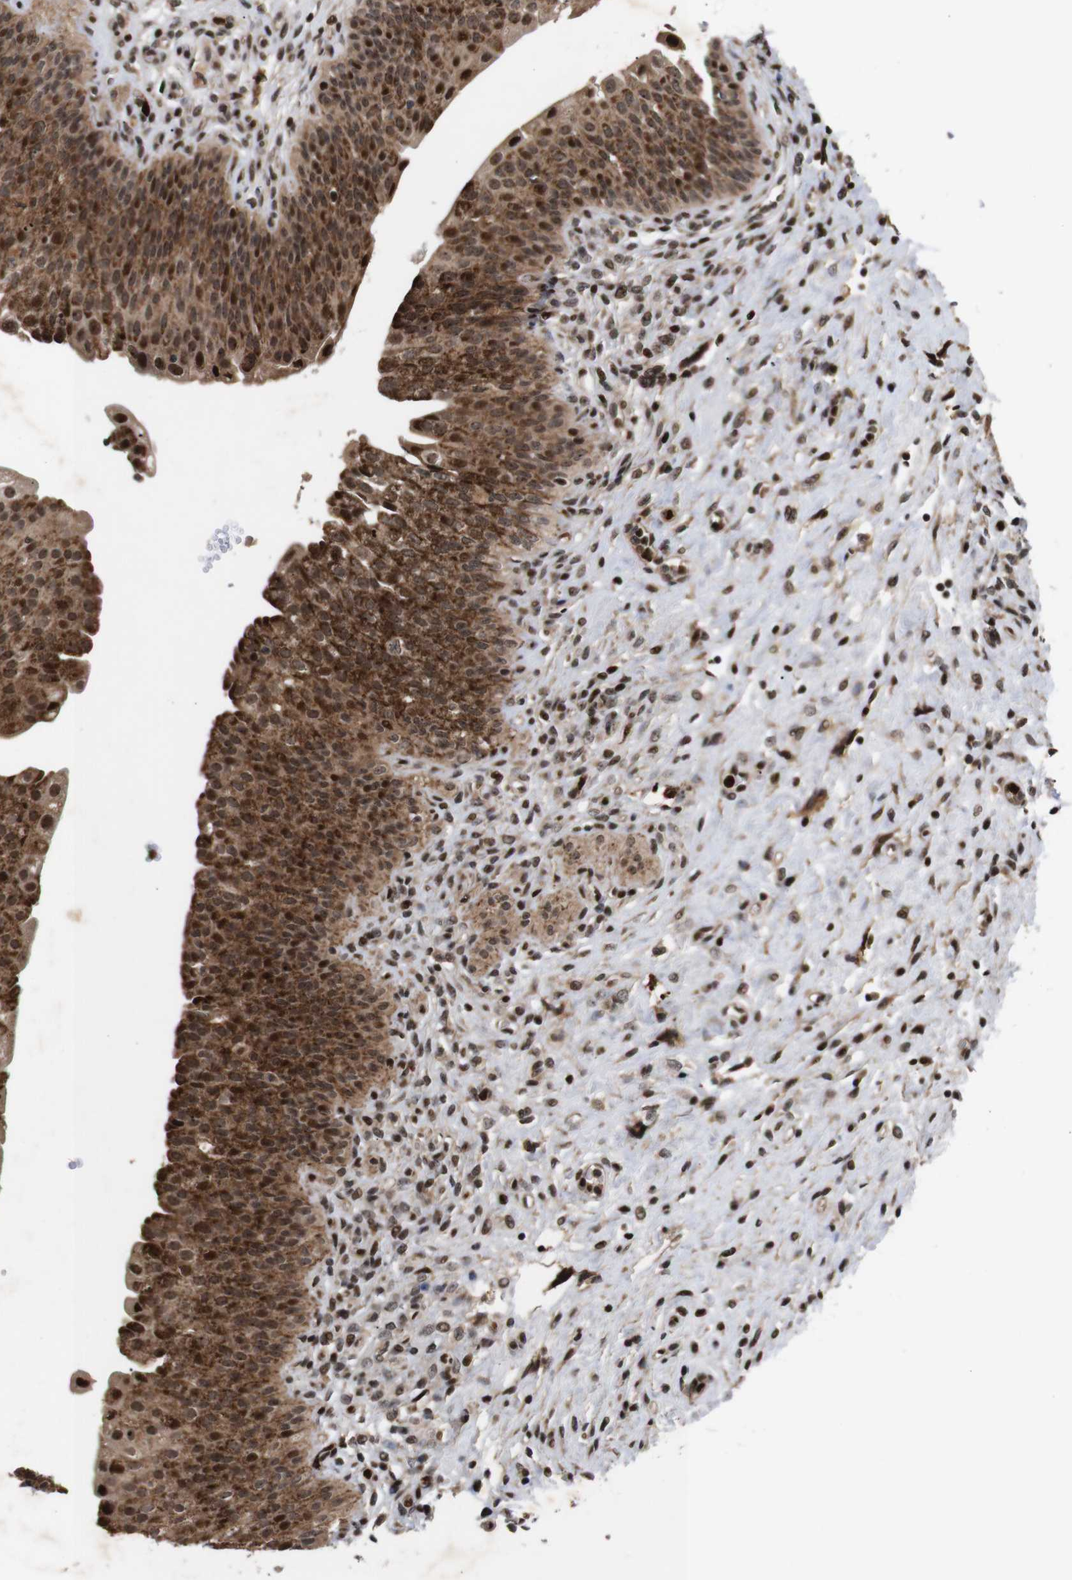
{"staining": {"intensity": "strong", "quantity": ">75%", "location": "cytoplasmic/membranous,nuclear"}, "tissue": "urinary bladder", "cell_type": "Urothelial cells", "image_type": "normal", "snomed": [{"axis": "morphology", "description": "Normal tissue, NOS"}, {"axis": "topography", "description": "Urinary bladder"}], "caption": "IHC histopathology image of unremarkable urinary bladder: urinary bladder stained using IHC exhibits high levels of strong protein expression localized specifically in the cytoplasmic/membranous,nuclear of urothelial cells, appearing as a cytoplasmic/membranous,nuclear brown color.", "gene": "KIF23", "patient": {"sex": "male", "age": 46}}